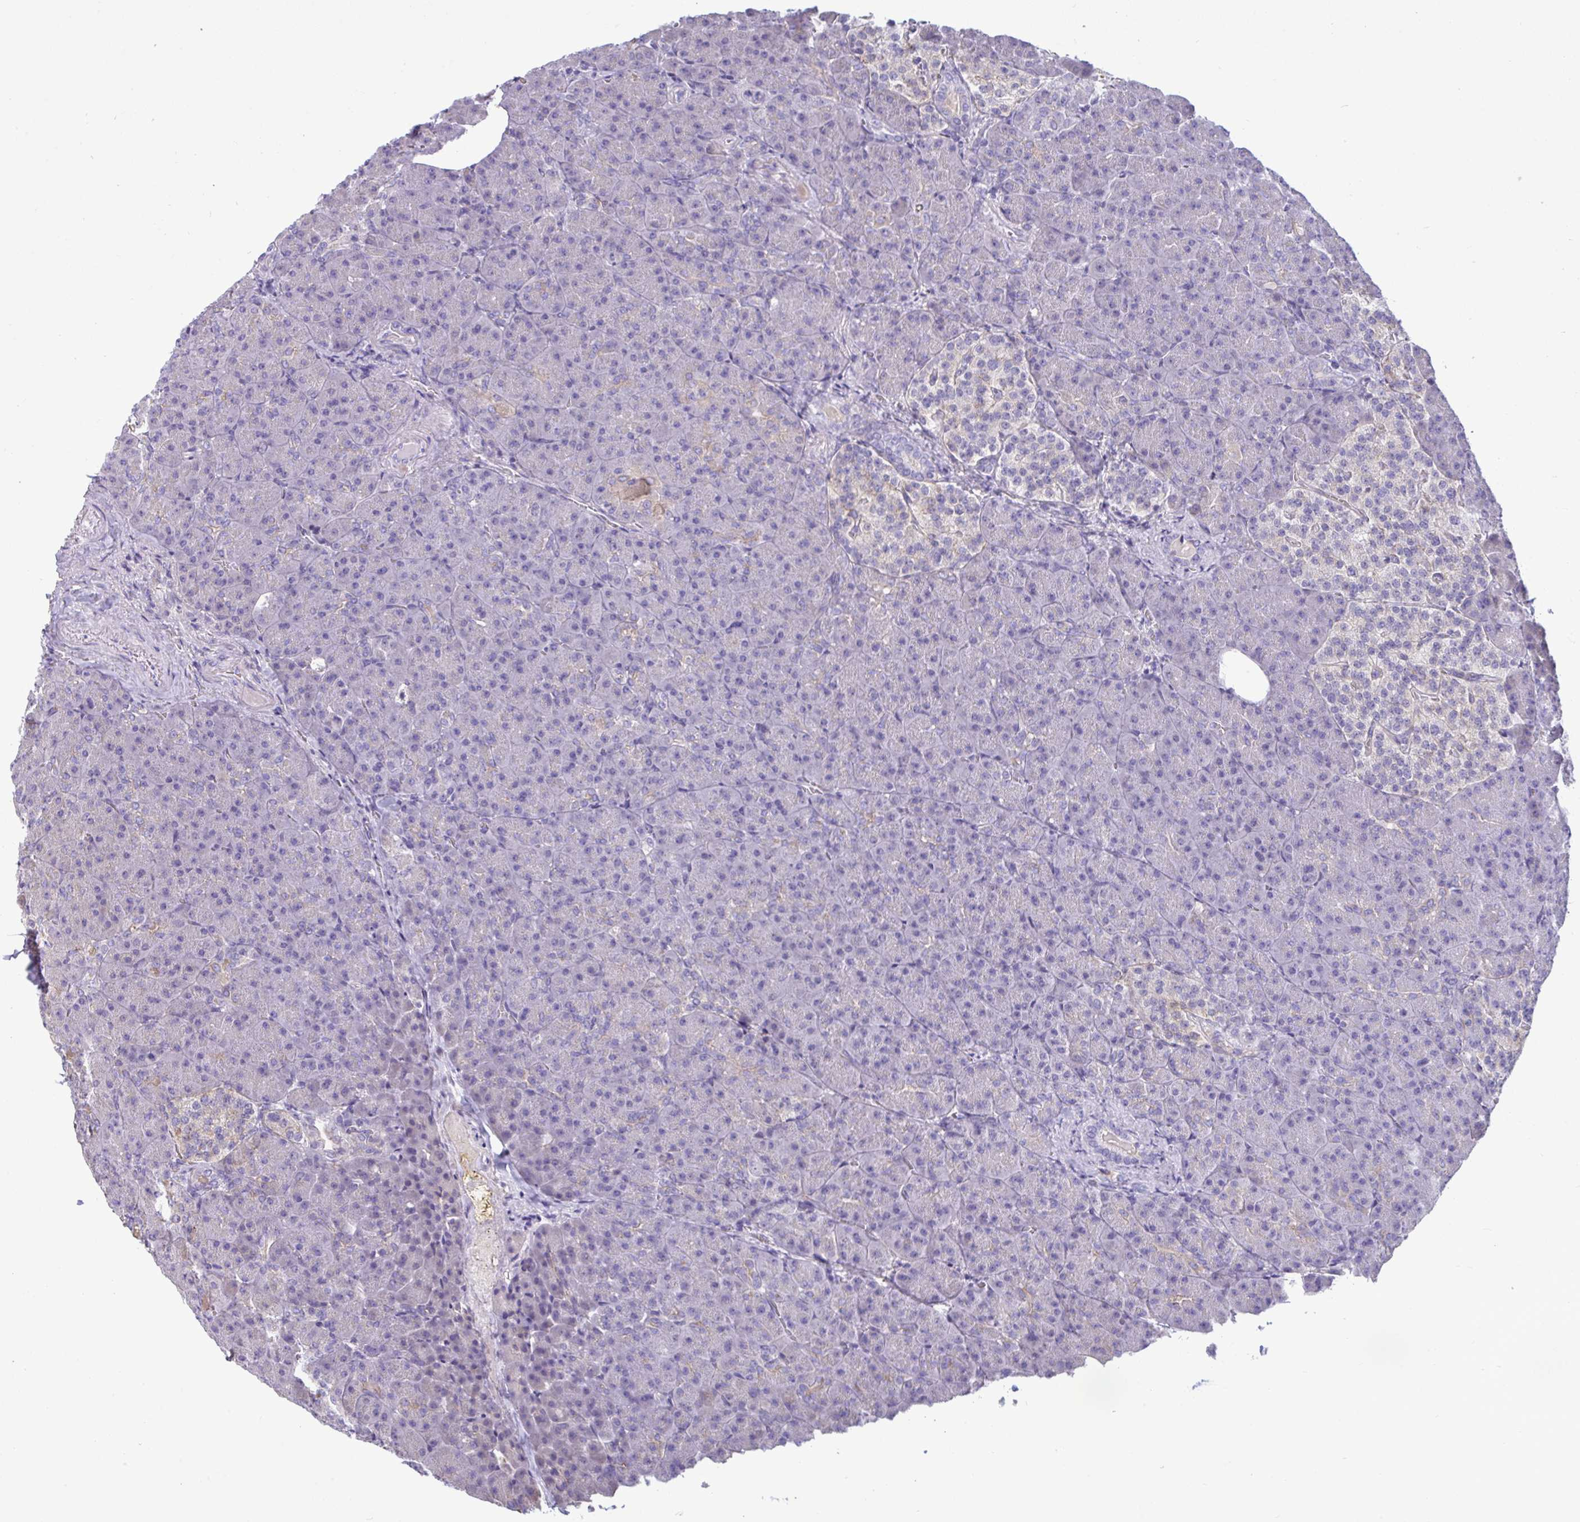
{"staining": {"intensity": "negative", "quantity": "none", "location": "none"}, "tissue": "pancreas", "cell_type": "Exocrine glandular cells", "image_type": "normal", "snomed": [{"axis": "morphology", "description": "Normal tissue, NOS"}, {"axis": "topography", "description": "Pancreas"}], "caption": "This is a photomicrograph of immunohistochemistry (IHC) staining of normal pancreas, which shows no positivity in exocrine glandular cells.", "gene": "MYH10", "patient": {"sex": "female", "age": 74}}